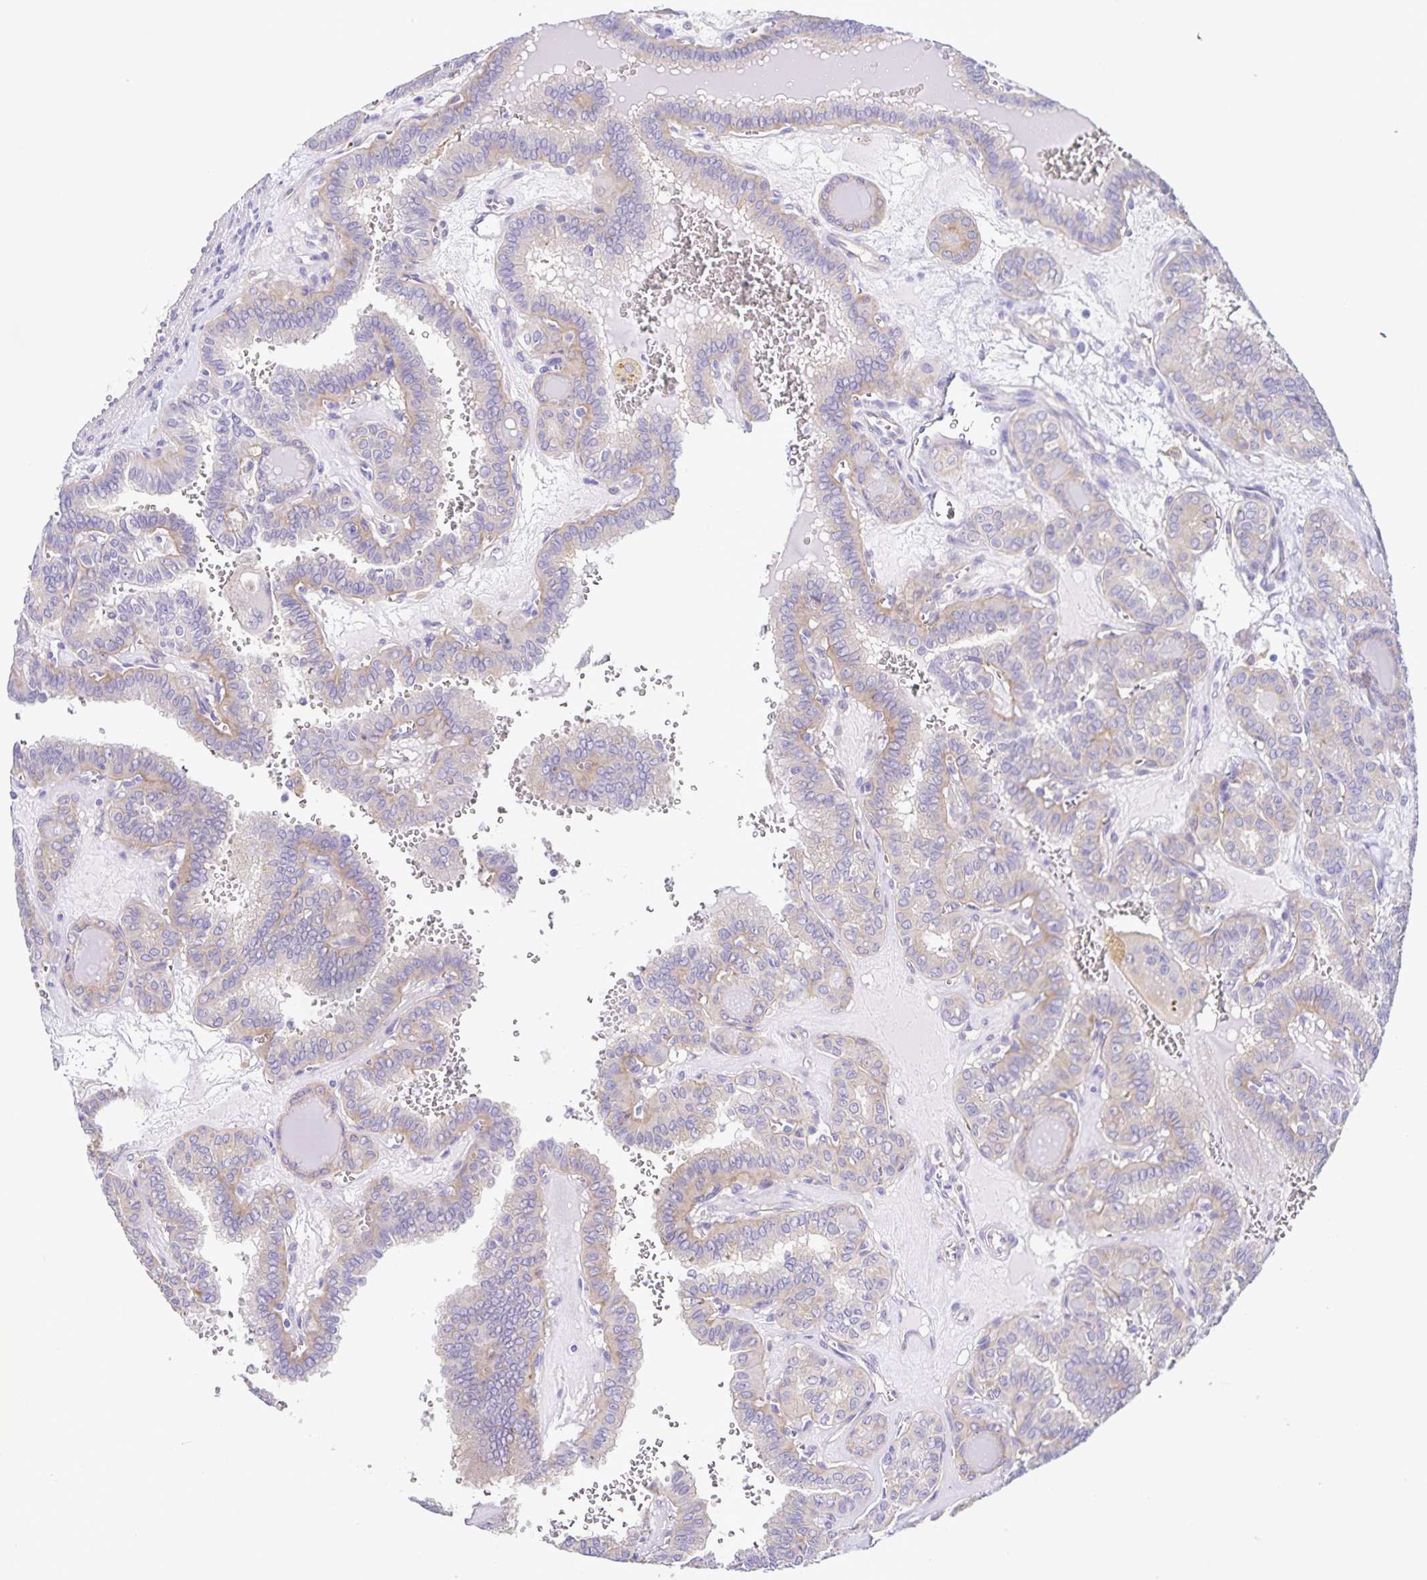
{"staining": {"intensity": "weak", "quantity": "25%-75%", "location": "cytoplasmic/membranous"}, "tissue": "thyroid cancer", "cell_type": "Tumor cells", "image_type": "cancer", "snomed": [{"axis": "morphology", "description": "Papillary adenocarcinoma, NOS"}, {"axis": "topography", "description": "Thyroid gland"}], "caption": "A photomicrograph of human papillary adenocarcinoma (thyroid) stained for a protein displays weak cytoplasmic/membranous brown staining in tumor cells. (Stains: DAB (3,3'-diaminobenzidine) in brown, nuclei in blue, Microscopy: brightfield microscopy at high magnification).", "gene": "BOLL", "patient": {"sex": "female", "age": 41}}